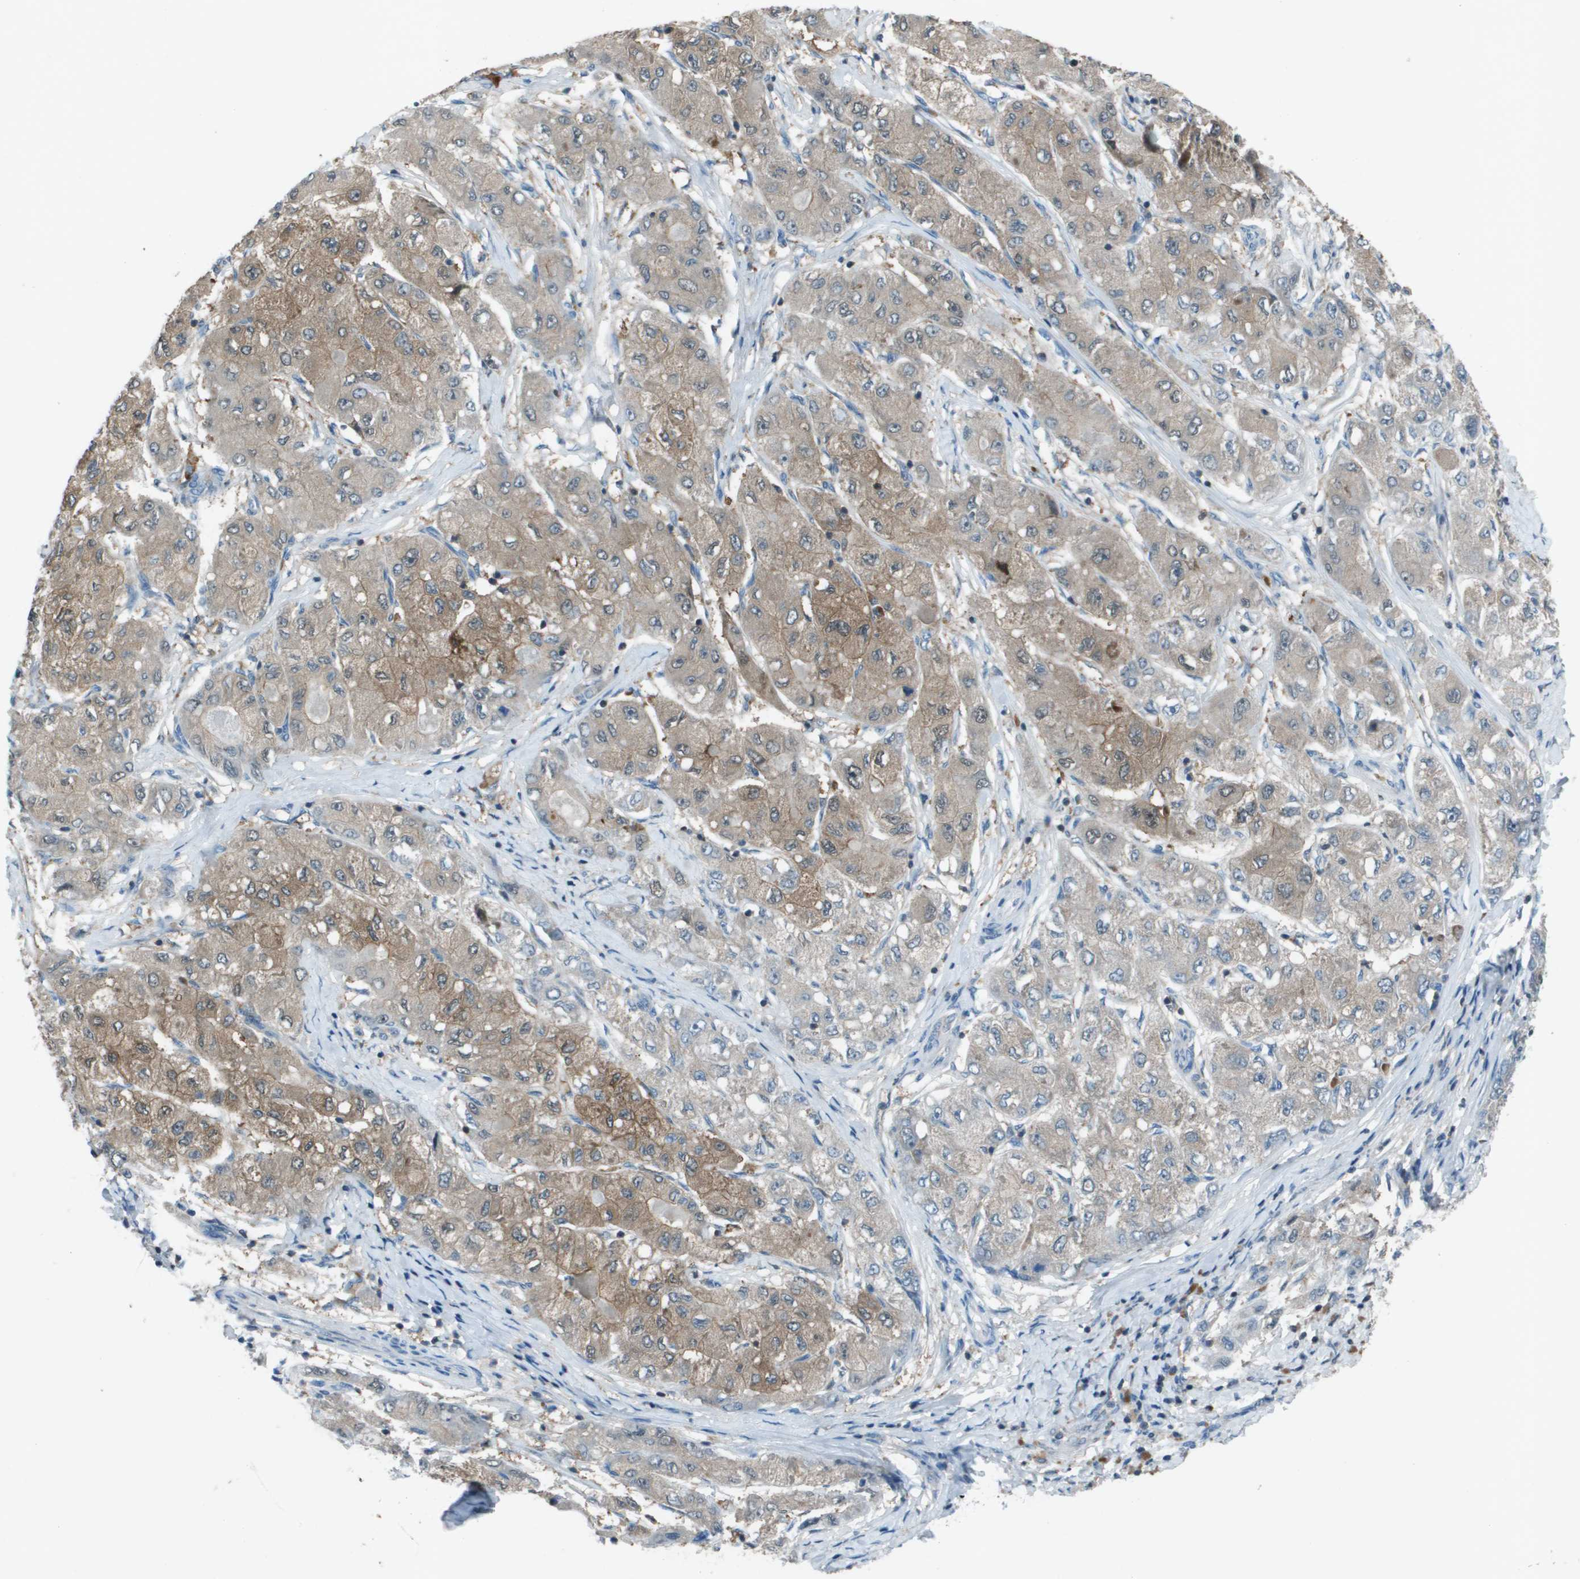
{"staining": {"intensity": "moderate", "quantity": ">75%", "location": "cytoplasmic/membranous"}, "tissue": "liver cancer", "cell_type": "Tumor cells", "image_type": "cancer", "snomed": [{"axis": "morphology", "description": "Carcinoma, Hepatocellular, NOS"}, {"axis": "topography", "description": "Liver"}], "caption": "Immunohistochemical staining of liver hepatocellular carcinoma exhibits moderate cytoplasmic/membranous protein positivity in approximately >75% of tumor cells.", "gene": "CAMK4", "patient": {"sex": "male", "age": 80}}